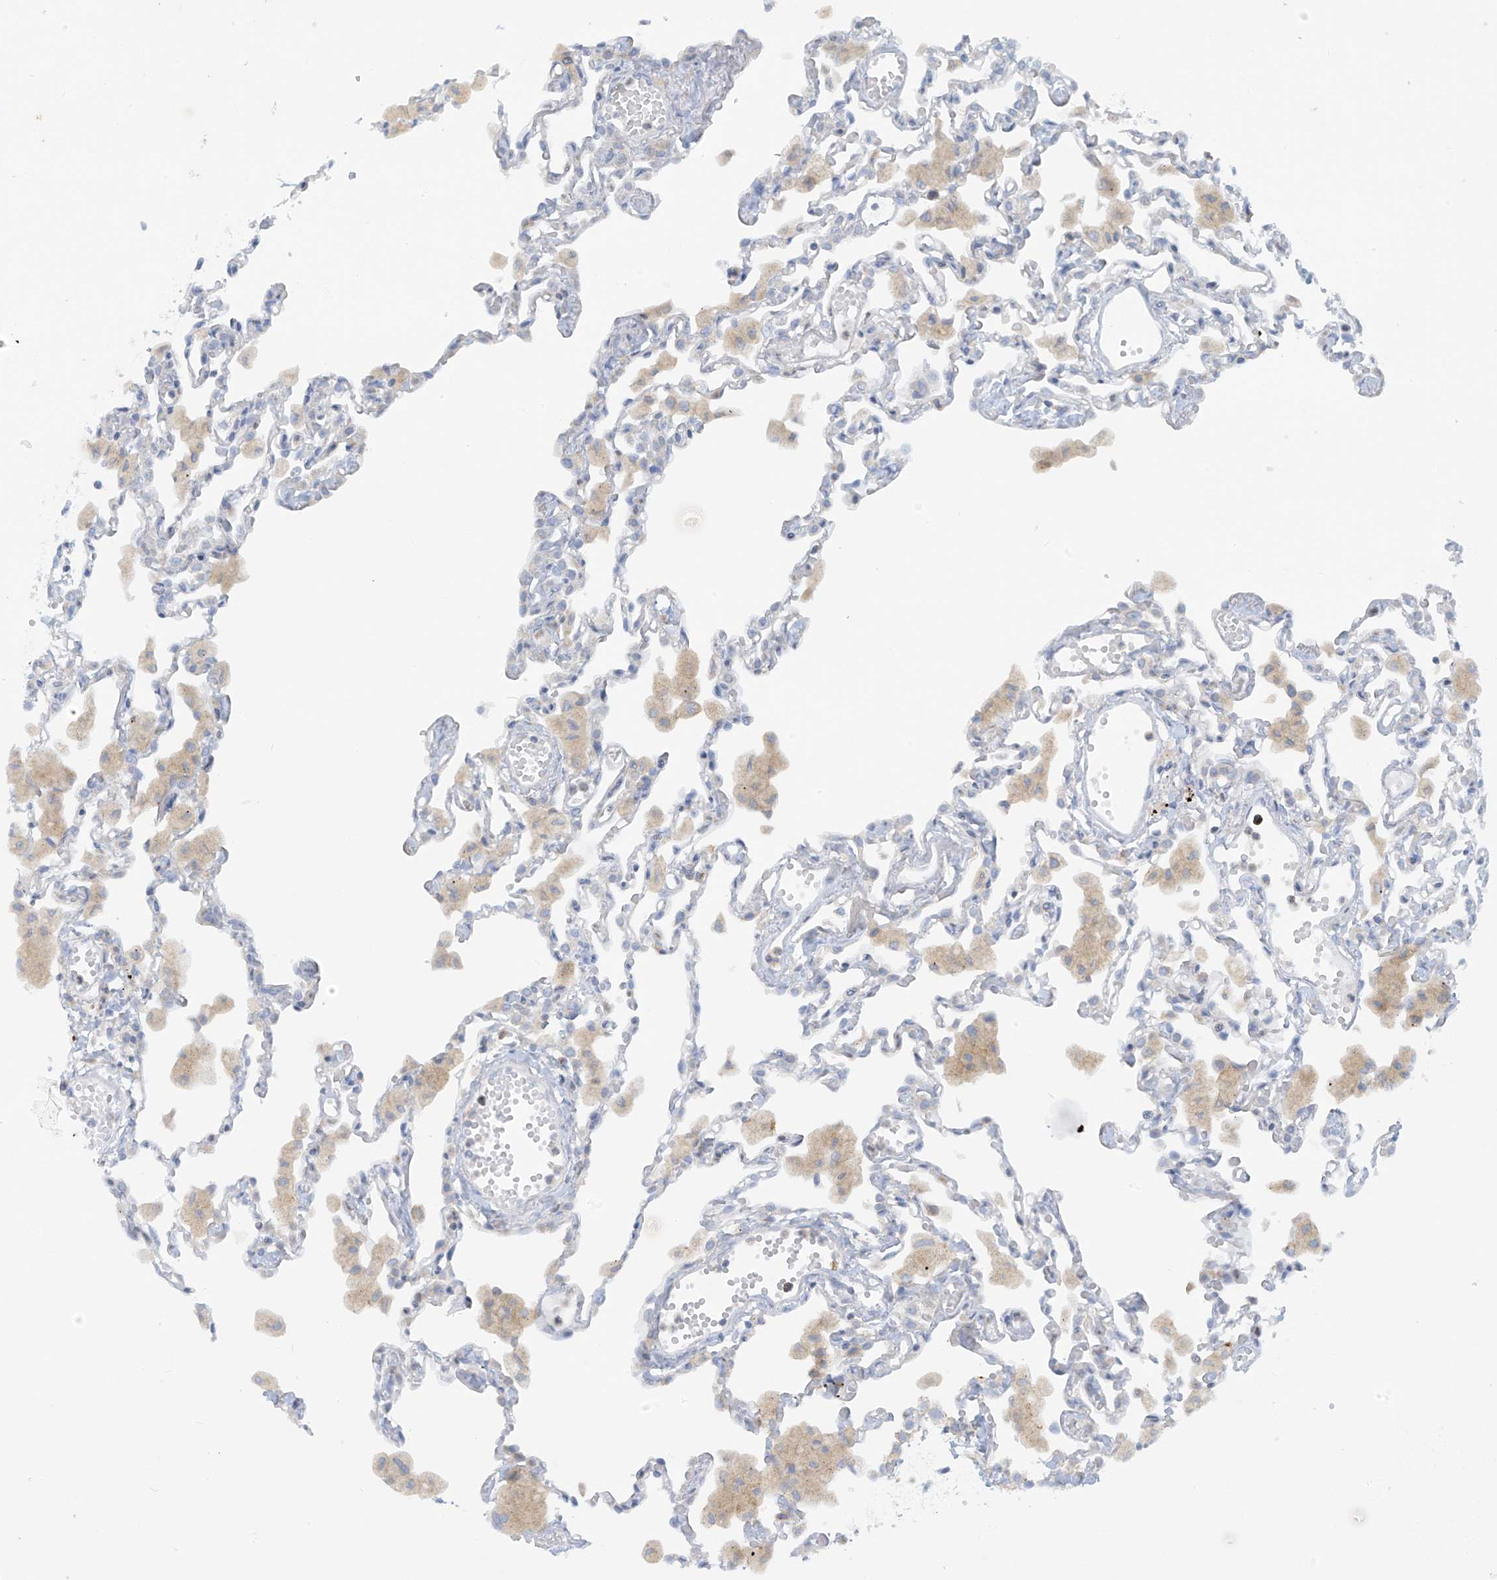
{"staining": {"intensity": "negative", "quantity": "none", "location": "none"}, "tissue": "lung", "cell_type": "Alveolar cells", "image_type": "normal", "snomed": [{"axis": "morphology", "description": "Normal tissue, NOS"}, {"axis": "topography", "description": "Bronchus"}, {"axis": "topography", "description": "Lung"}], "caption": "Lung stained for a protein using IHC exhibits no positivity alveolar cells.", "gene": "SLC6A12", "patient": {"sex": "female", "age": 49}}